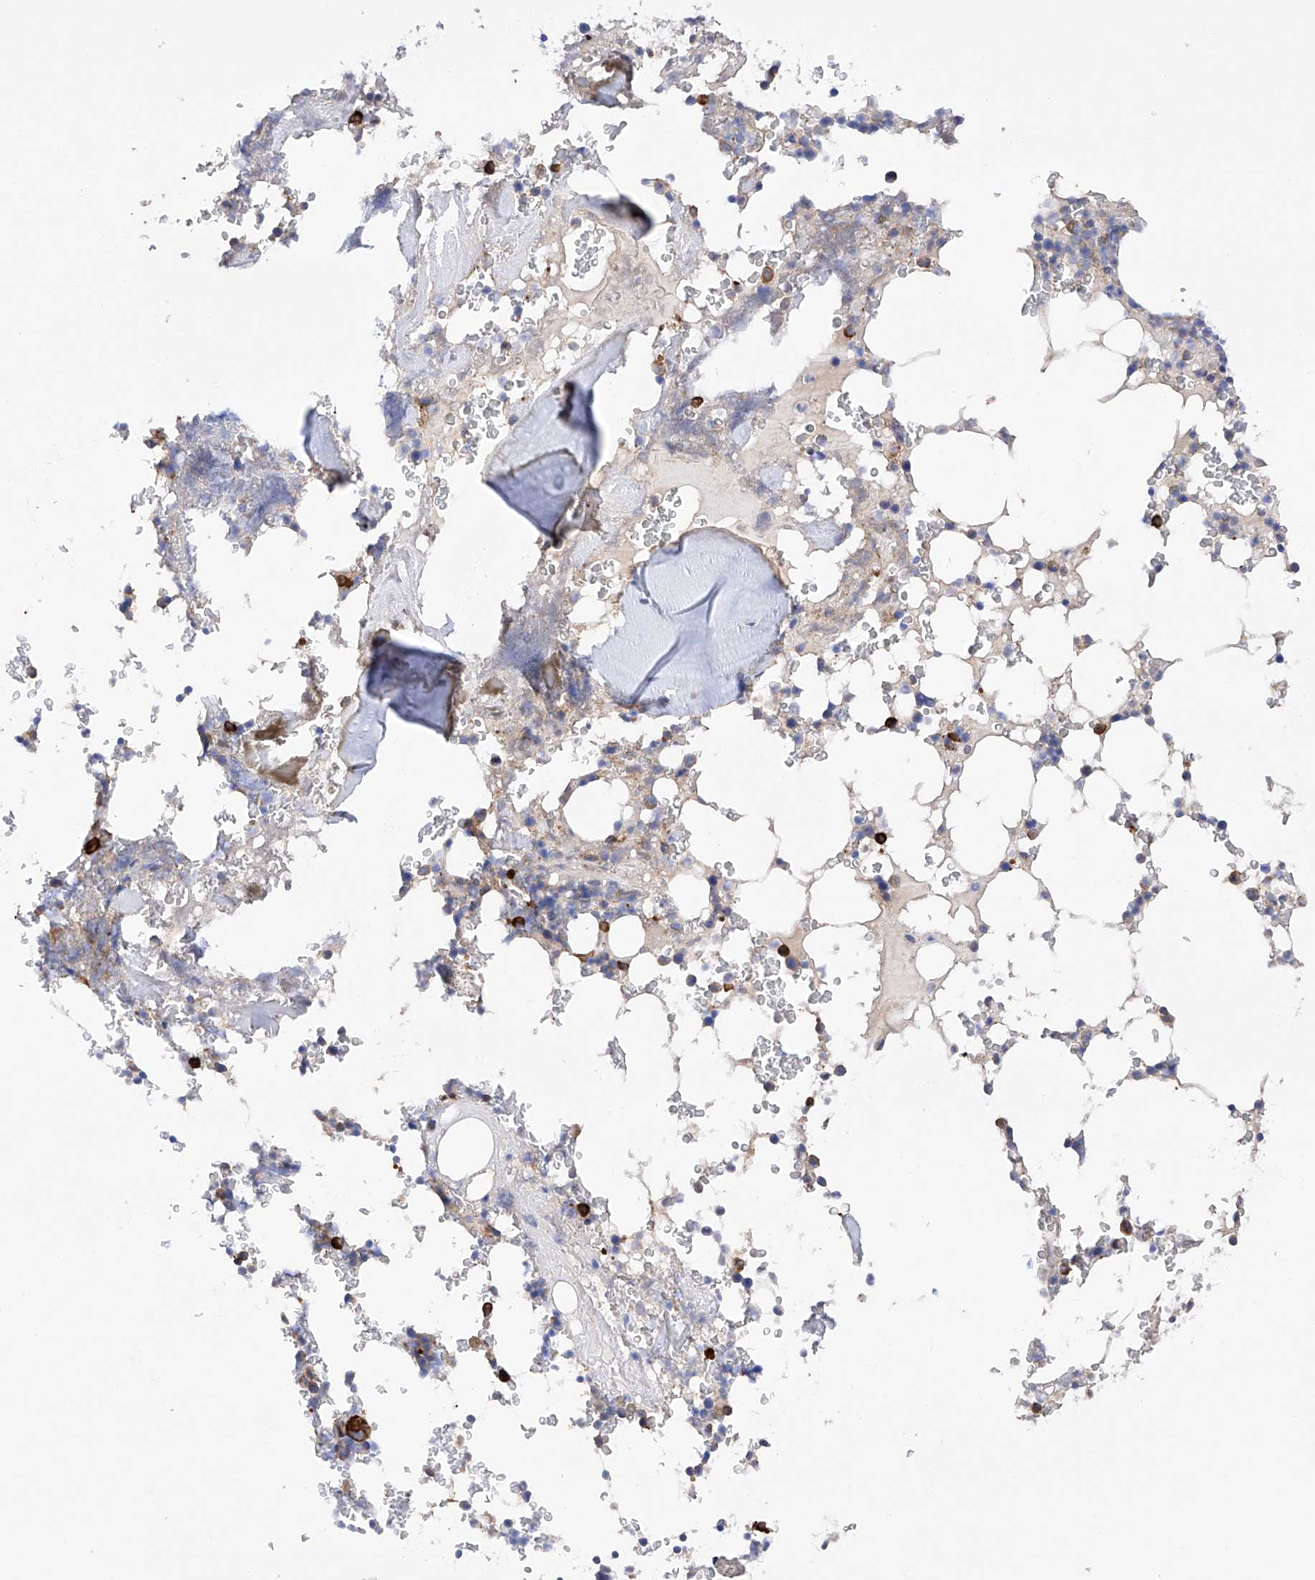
{"staining": {"intensity": "strong", "quantity": "<25%", "location": "cytoplasmic/membranous"}, "tissue": "bone marrow", "cell_type": "Hematopoietic cells", "image_type": "normal", "snomed": [{"axis": "morphology", "description": "Normal tissue, NOS"}, {"axis": "topography", "description": "Bone marrow"}], "caption": "IHC of normal bone marrow shows medium levels of strong cytoplasmic/membranous expression in approximately <25% of hematopoietic cells. (DAB (3,3'-diaminobenzidine) = brown stain, brightfield microscopy at high magnification).", "gene": "PDIA5", "patient": {"sex": "male", "age": 58}}